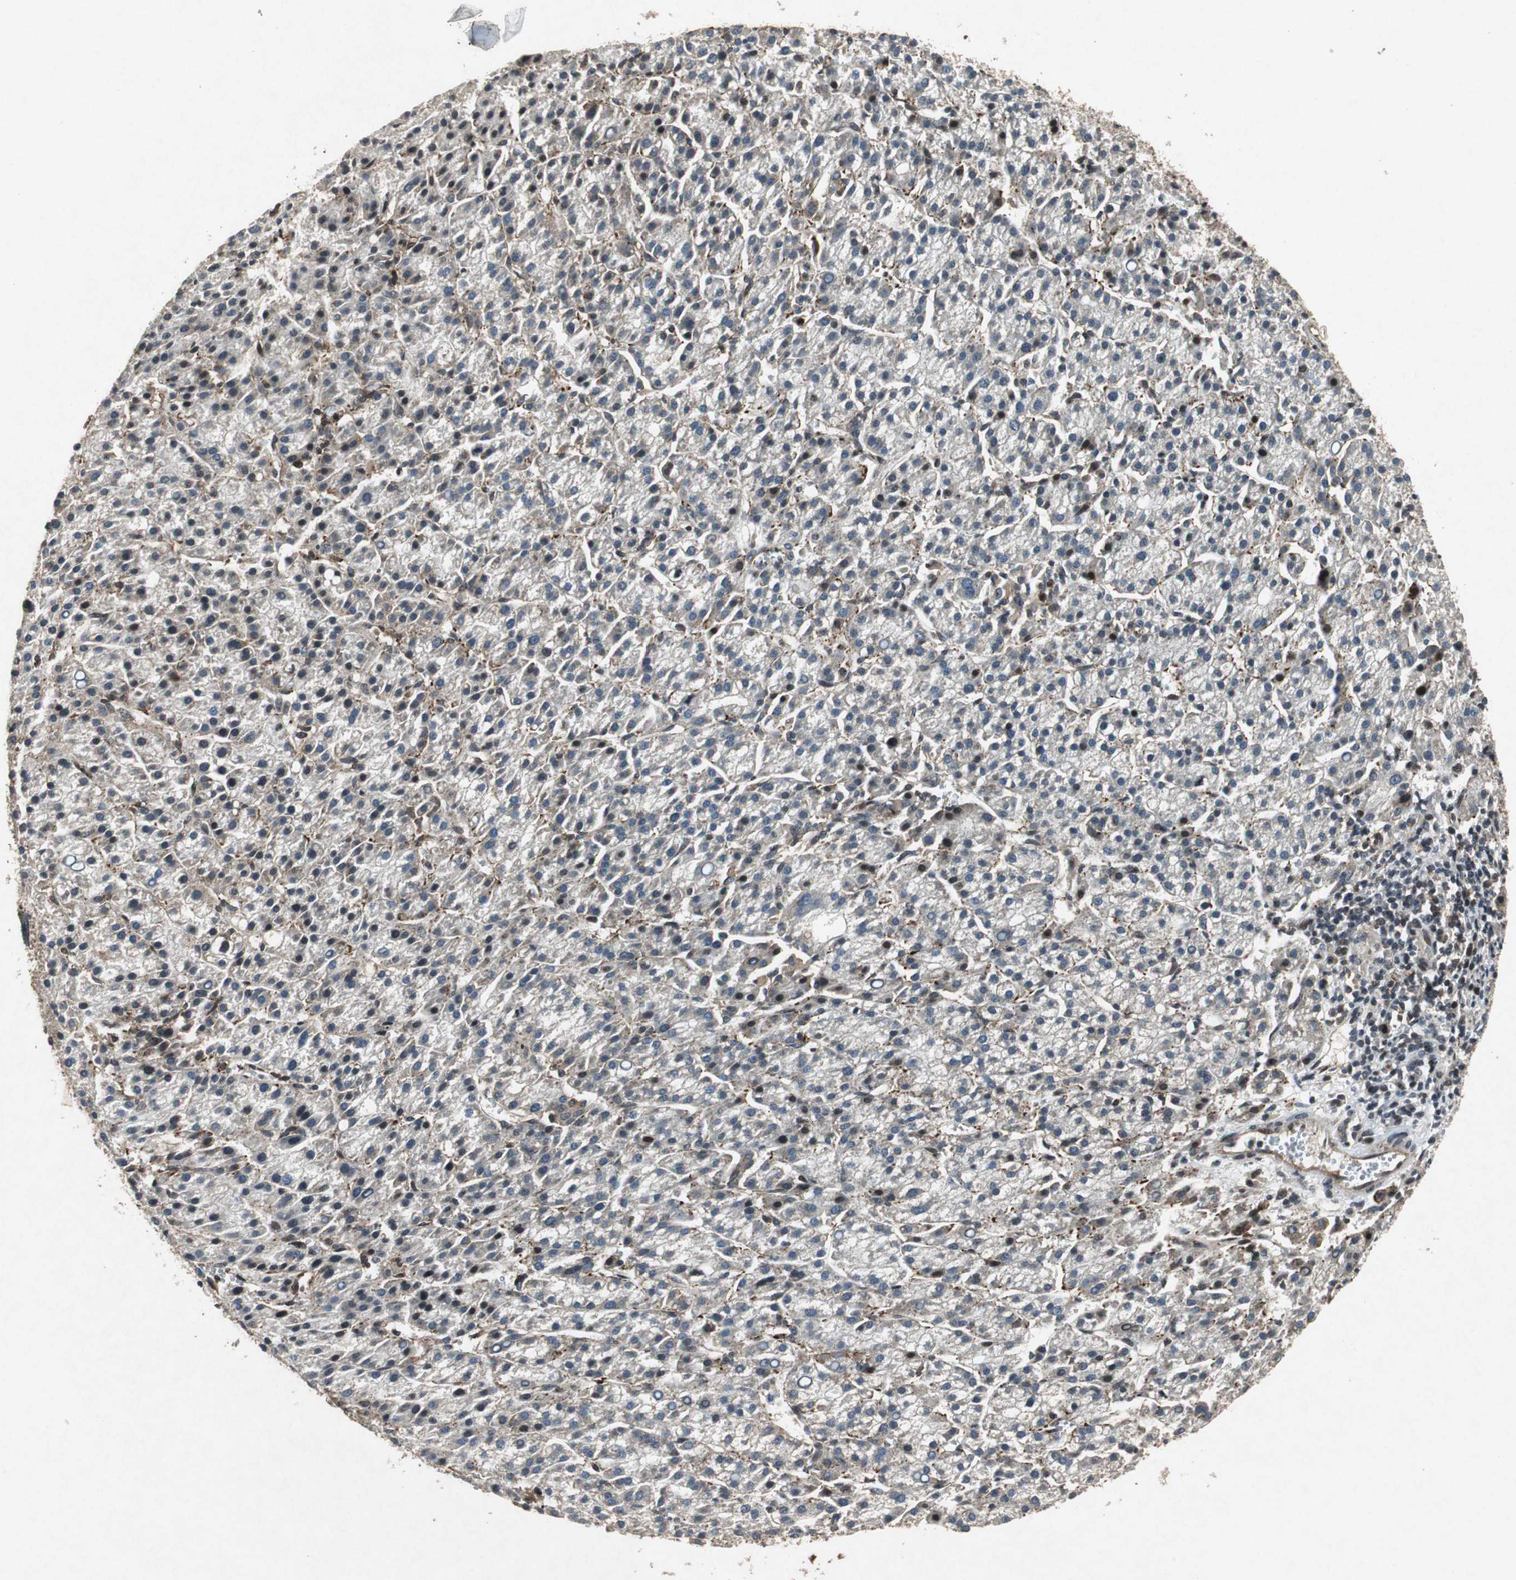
{"staining": {"intensity": "weak", "quantity": "<25%", "location": "cytoplasmic/membranous"}, "tissue": "liver cancer", "cell_type": "Tumor cells", "image_type": "cancer", "snomed": [{"axis": "morphology", "description": "Carcinoma, Hepatocellular, NOS"}, {"axis": "topography", "description": "Liver"}], "caption": "Human hepatocellular carcinoma (liver) stained for a protein using IHC displays no staining in tumor cells.", "gene": "TUBA4A", "patient": {"sex": "female", "age": 58}}